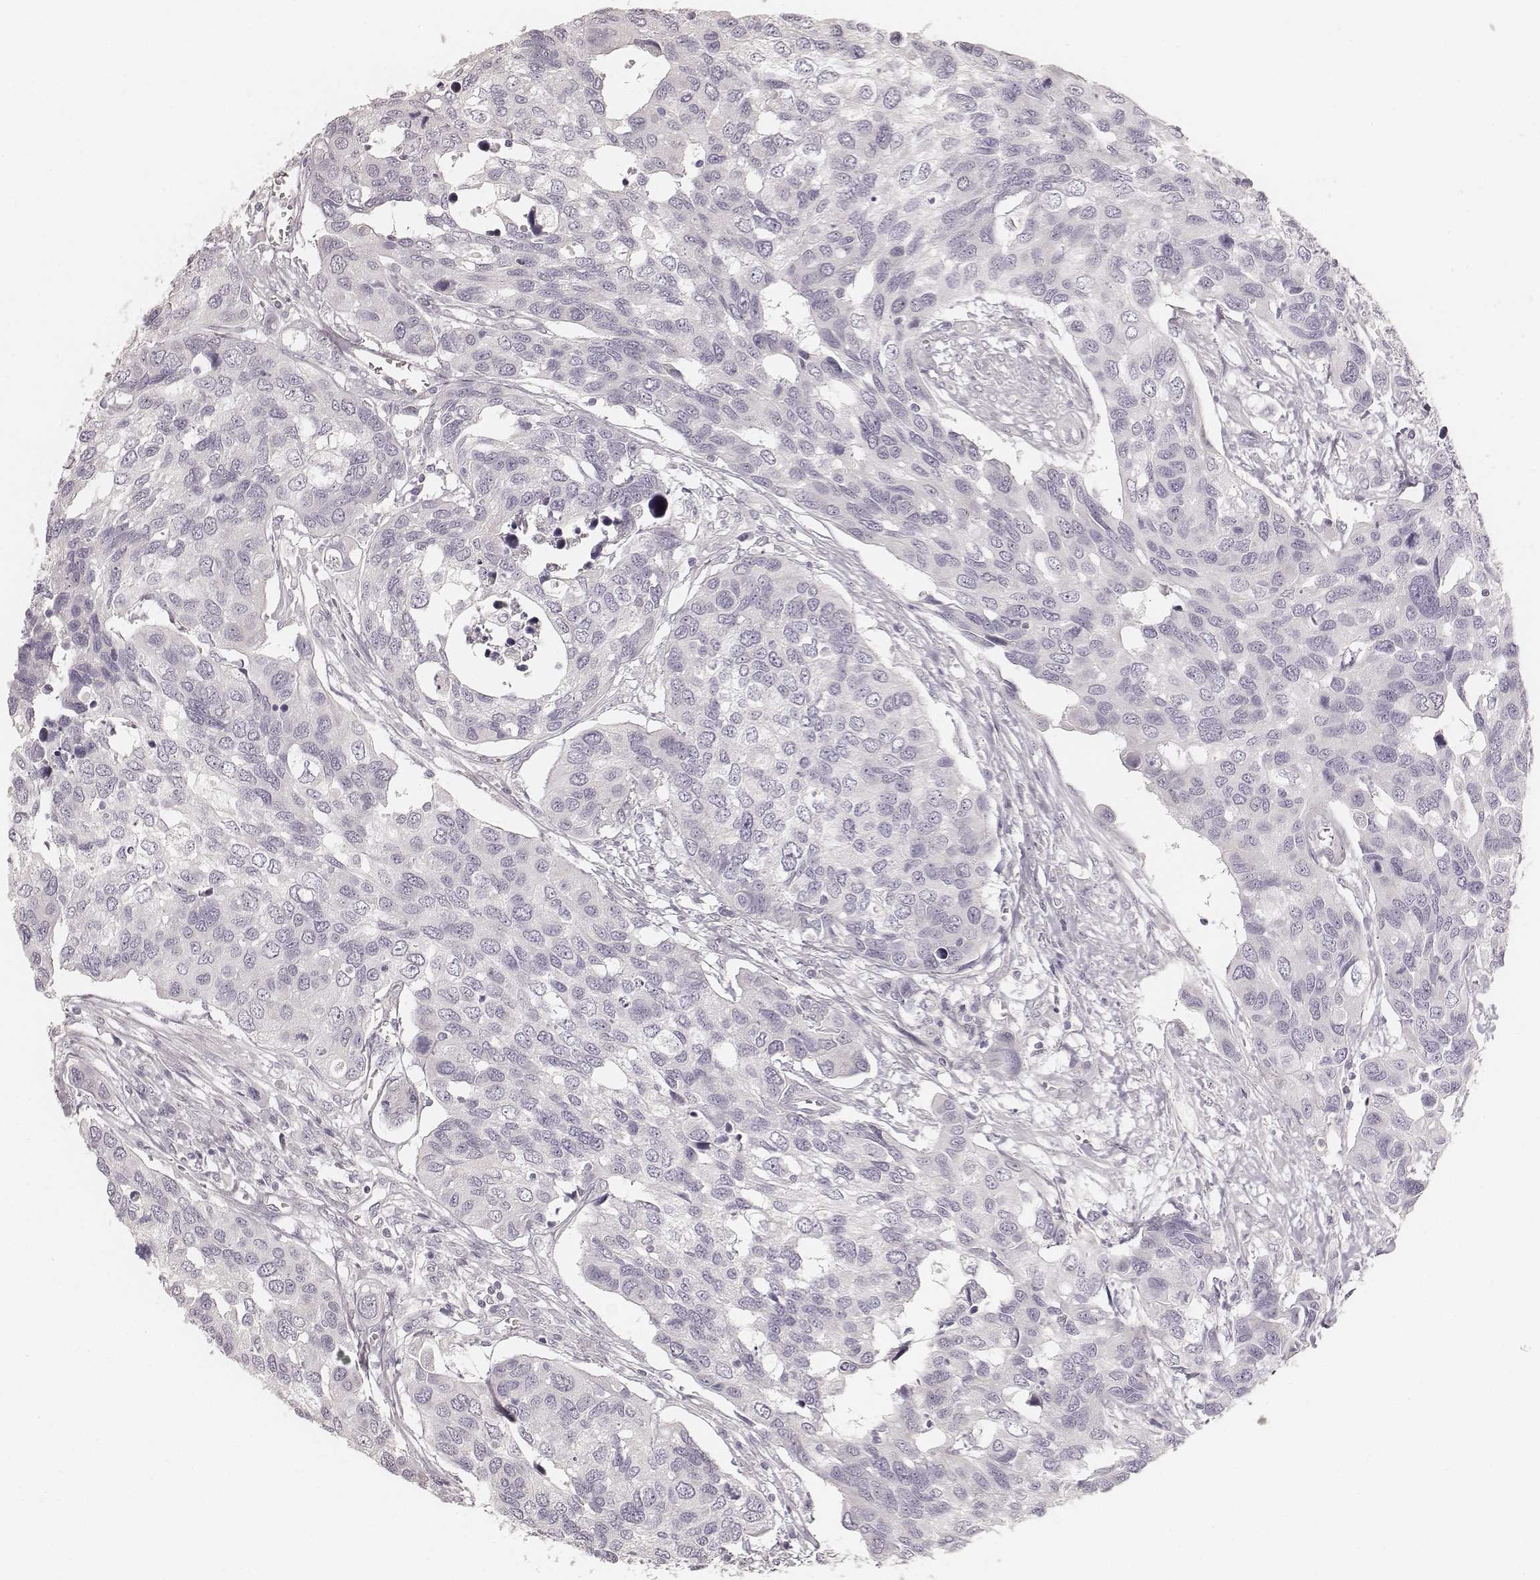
{"staining": {"intensity": "negative", "quantity": "none", "location": "none"}, "tissue": "urothelial cancer", "cell_type": "Tumor cells", "image_type": "cancer", "snomed": [{"axis": "morphology", "description": "Urothelial carcinoma, High grade"}, {"axis": "topography", "description": "Urinary bladder"}], "caption": "Tumor cells are negative for protein expression in human high-grade urothelial carcinoma.", "gene": "HNF4G", "patient": {"sex": "male", "age": 60}}